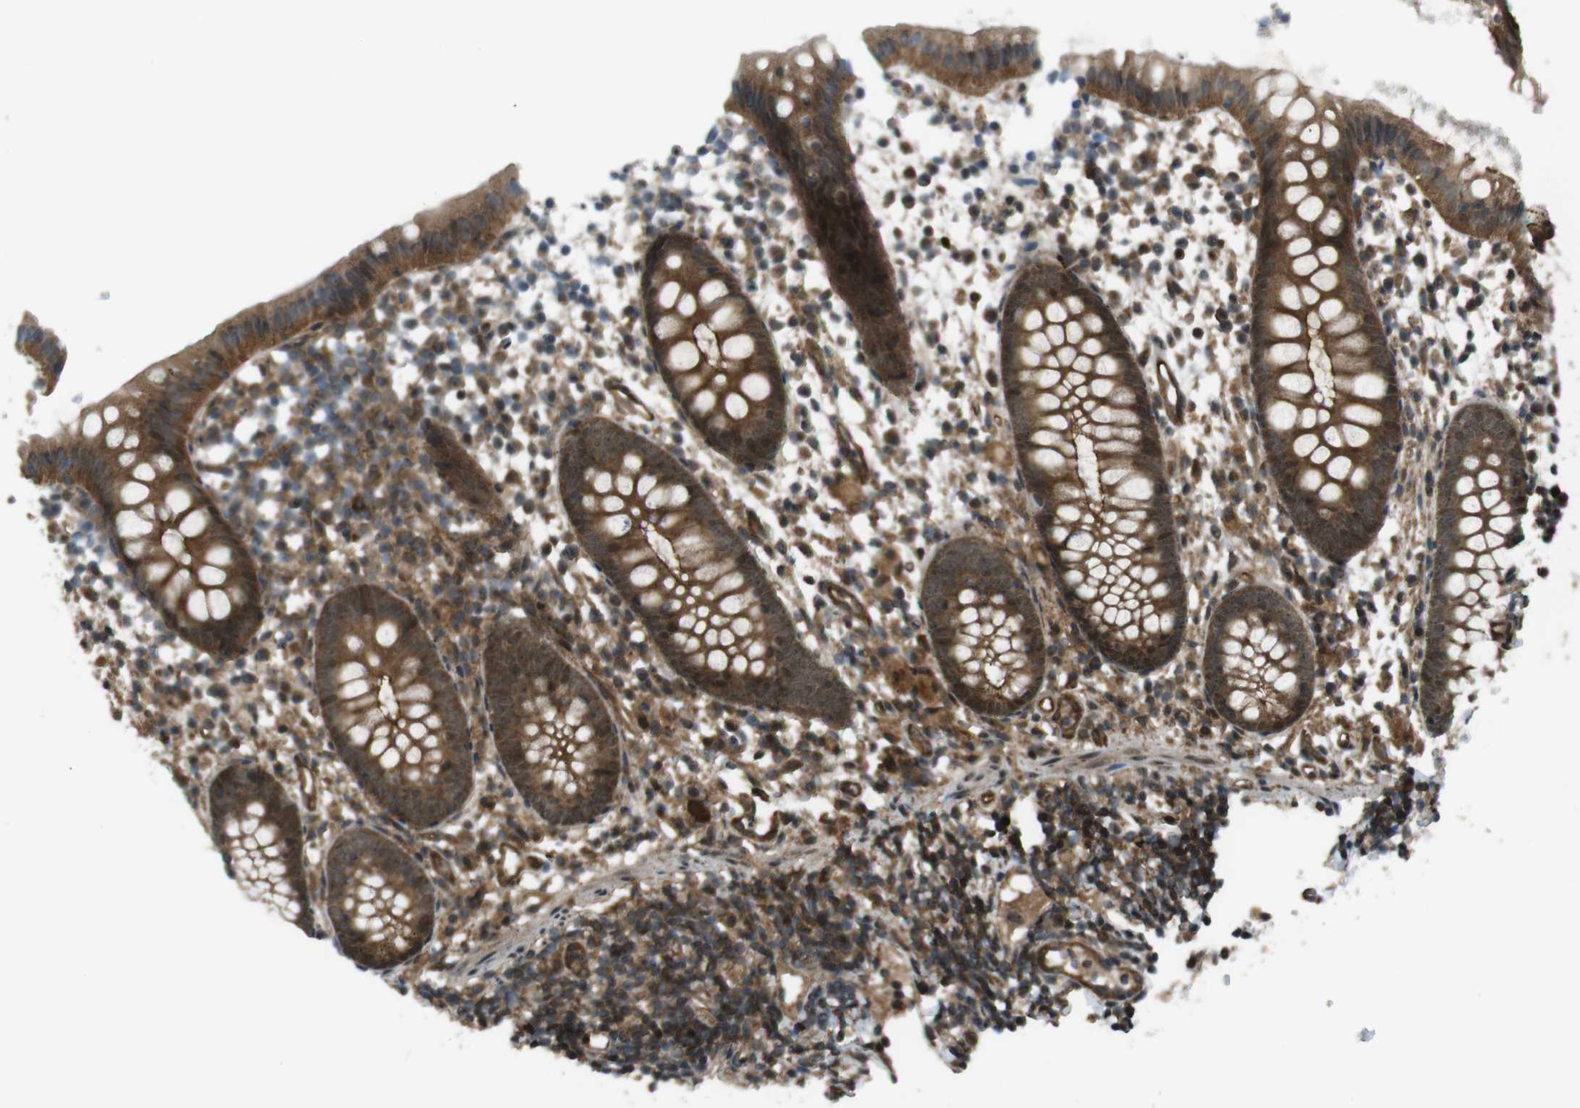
{"staining": {"intensity": "strong", "quantity": ">75%", "location": "cytoplasmic/membranous,nuclear"}, "tissue": "appendix", "cell_type": "Glandular cells", "image_type": "normal", "snomed": [{"axis": "morphology", "description": "Normal tissue, NOS"}, {"axis": "topography", "description": "Appendix"}], "caption": "Strong cytoplasmic/membranous,nuclear protein expression is appreciated in approximately >75% of glandular cells in appendix.", "gene": "TIAM2", "patient": {"sex": "female", "age": 20}}